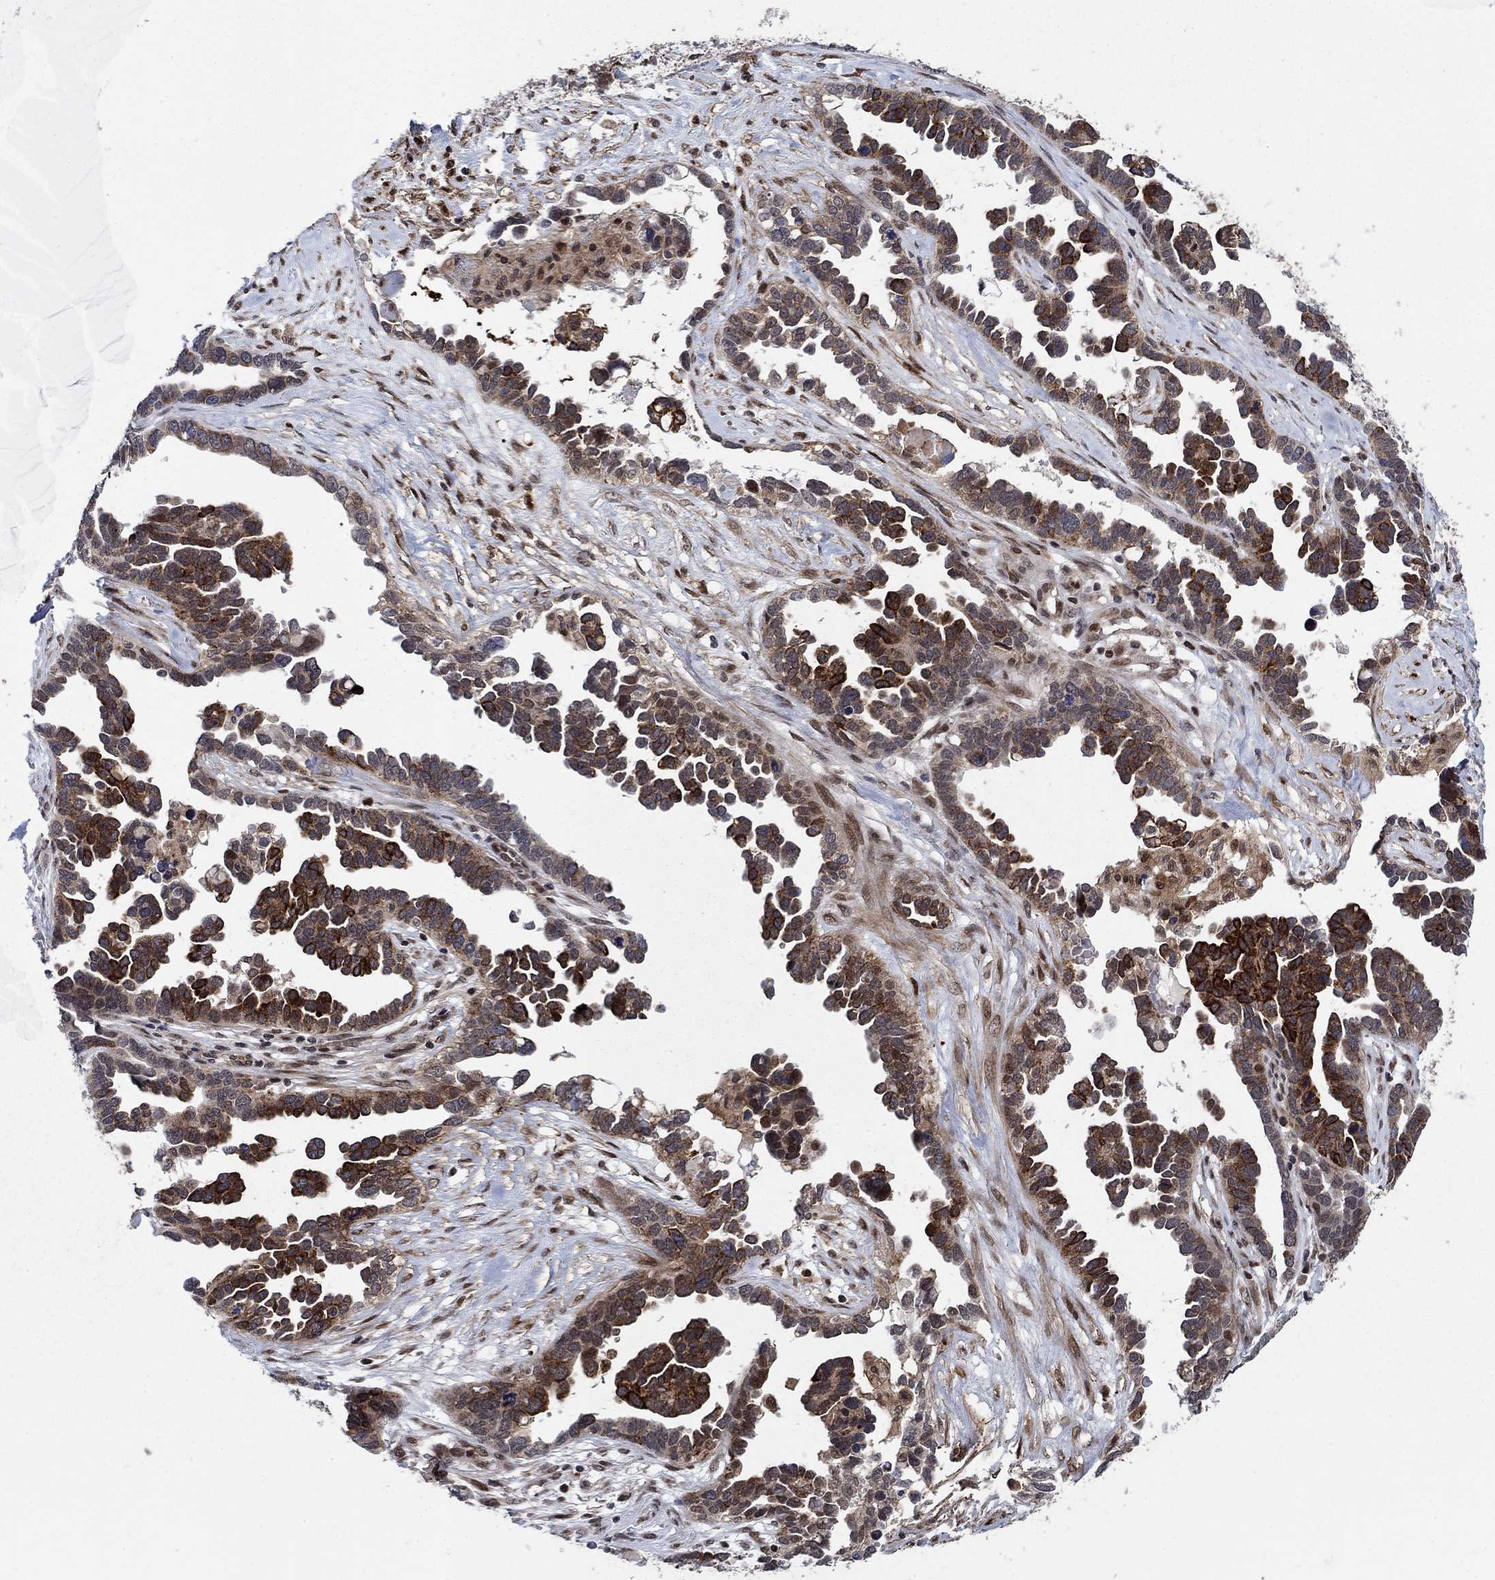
{"staining": {"intensity": "strong", "quantity": "25%-75%", "location": "cytoplasmic/membranous"}, "tissue": "ovarian cancer", "cell_type": "Tumor cells", "image_type": "cancer", "snomed": [{"axis": "morphology", "description": "Cystadenocarcinoma, serous, NOS"}, {"axis": "topography", "description": "Ovary"}], "caption": "IHC photomicrograph of human ovarian cancer (serous cystadenocarcinoma) stained for a protein (brown), which demonstrates high levels of strong cytoplasmic/membranous staining in approximately 25%-75% of tumor cells.", "gene": "PRICKLE4", "patient": {"sex": "female", "age": 54}}